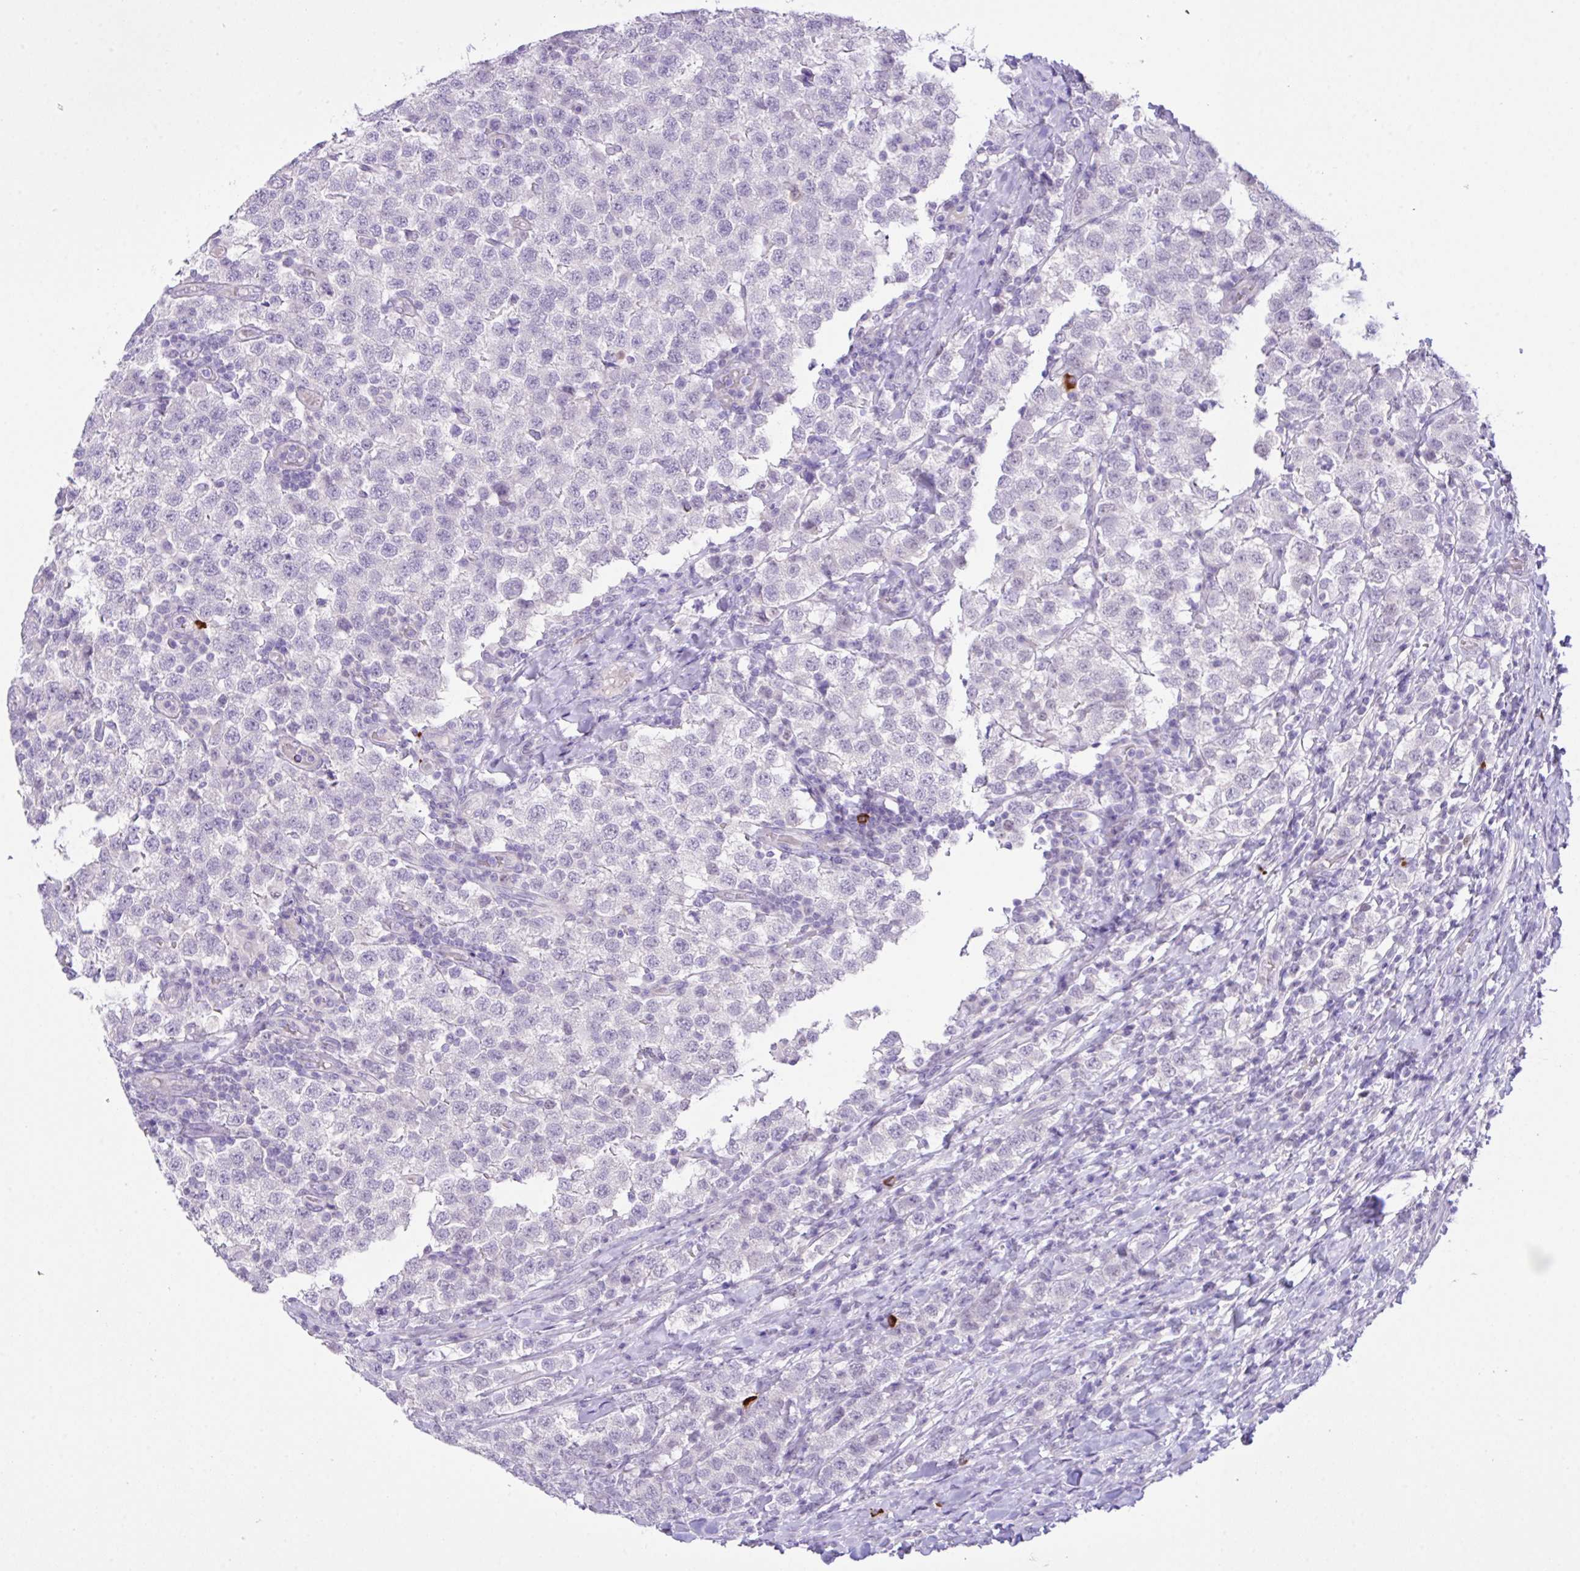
{"staining": {"intensity": "negative", "quantity": "none", "location": "none"}, "tissue": "testis cancer", "cell_type": "Tumor cells", "image_type": "cancer", "snomed": [{"axis": "morphology", "description": "Seminoma, NOS"}, {"axis": "topography", "description": "Testis"}], "caption": "A high-resolution image shows immunohistochemistry staining of seminoma (testis), which demonstrates no significant staining in tumor cells.", "gene": "CST11", "patient": {"sex": "male", "age": 34}}